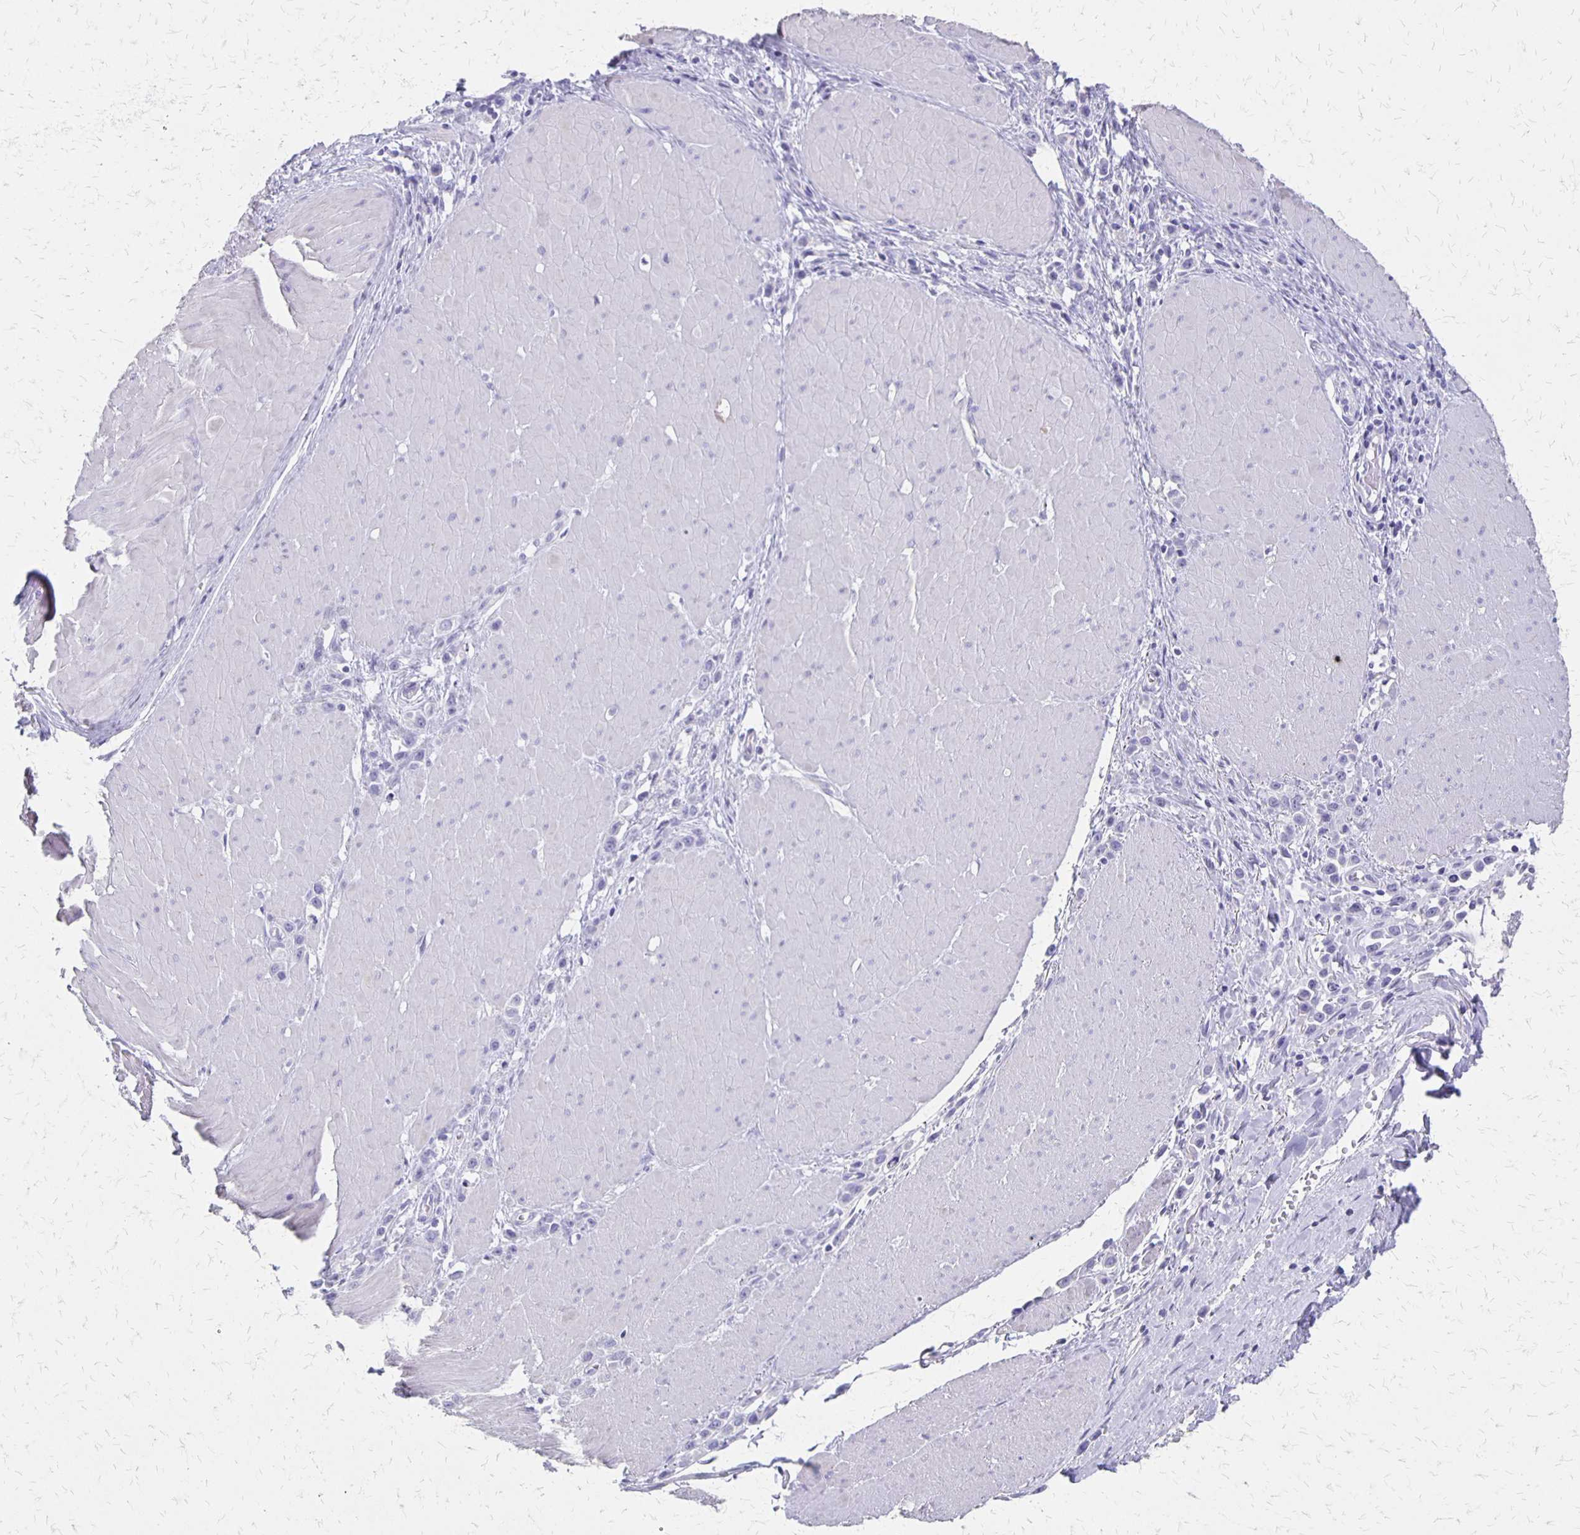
{"staining": {"intensity": "negative", "quantity": "none", "location": "none"}, "tissue": "stomach cancer", "cell_type": "Tumor cells", "image_type": "cancer", "snomed": [{"axis": "morphology", "description": "Adenocarcinoma, NOS"}, {"axis": "topography", "description": "Stomach"}], "caption": "The photomicrograph displays no staining of tumor cells in stomach cancer (adenocarcinoma).", "gene": "SEPTIN5", "patient": {"sex": "male", "age": 47}}